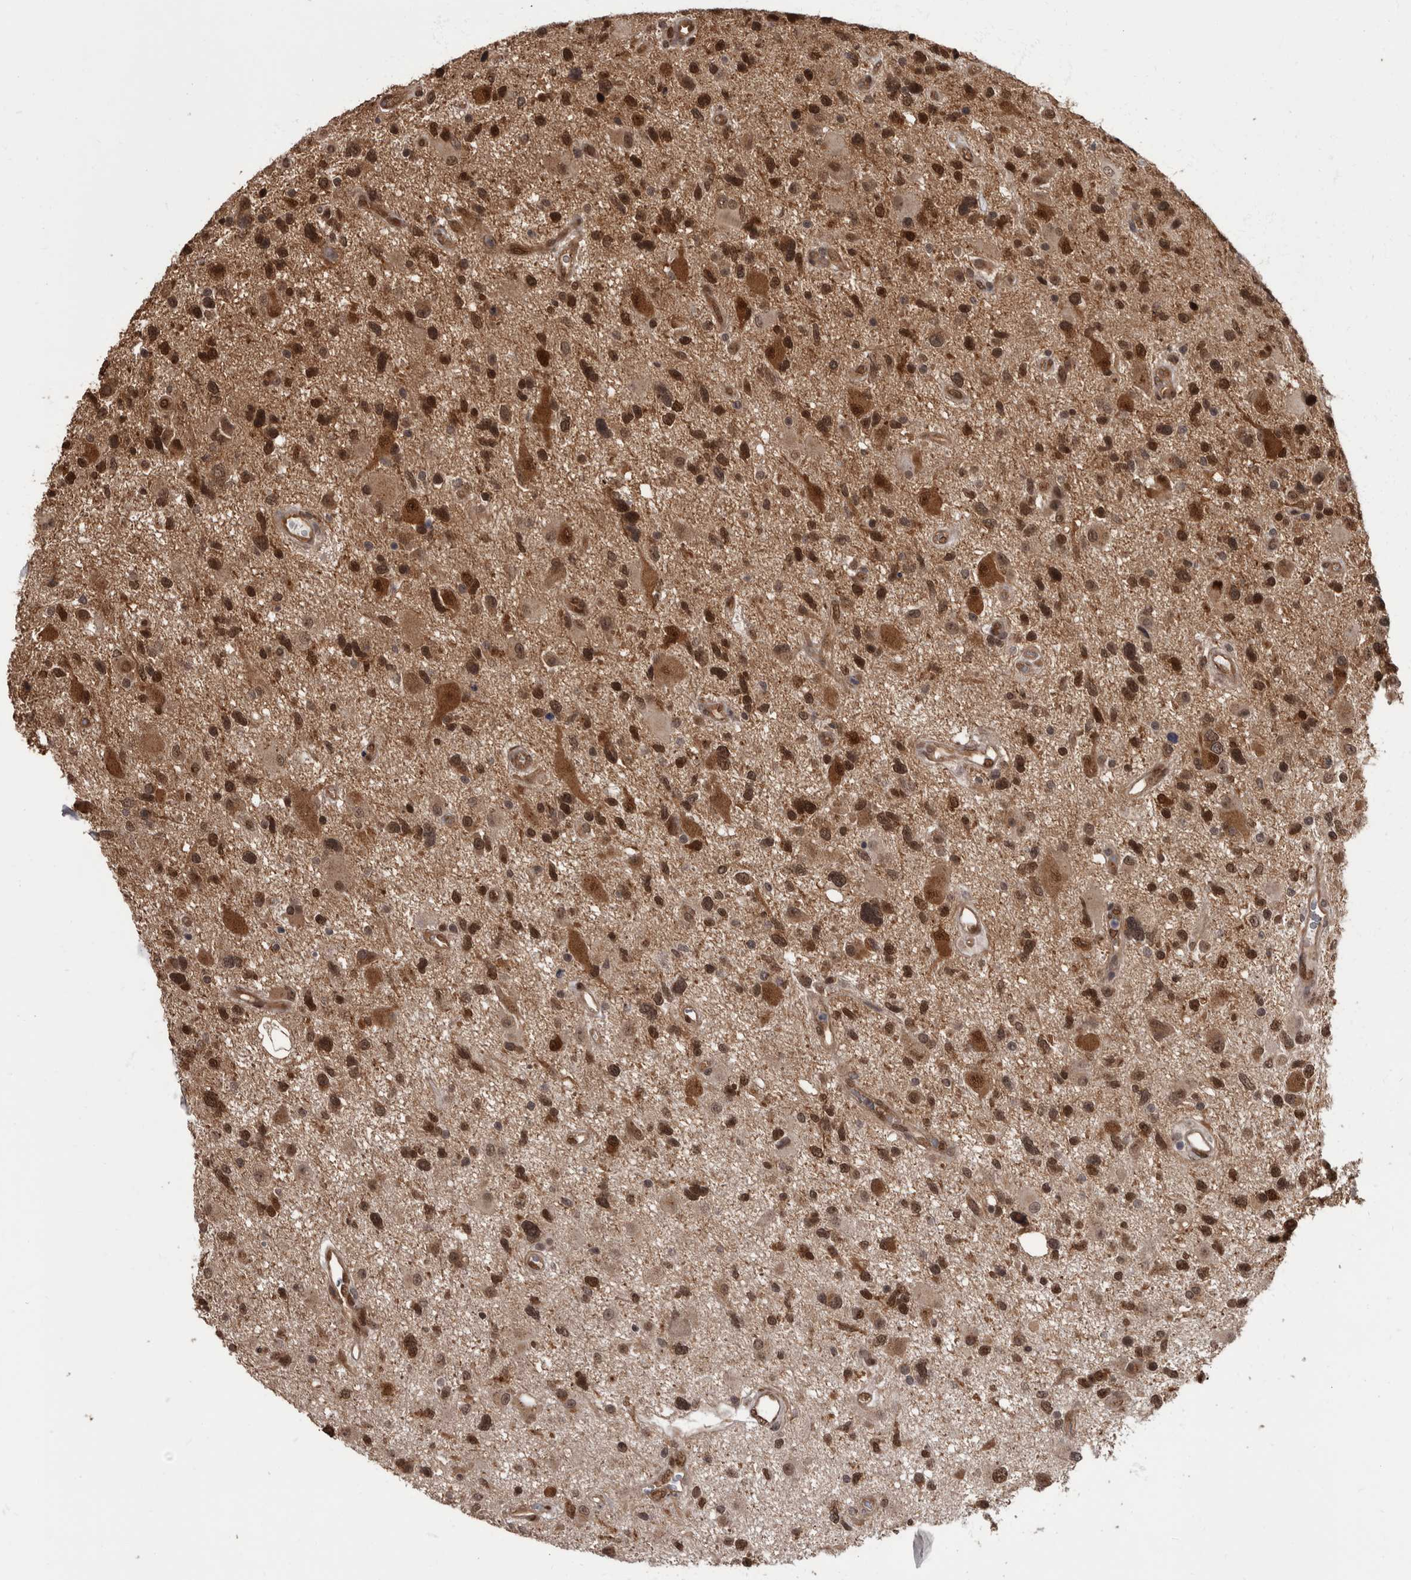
{"staining": {"intensity": "strong", "quantity": ">75%", "location": "cytoplasmic/membranous,nuclear"}, "tissue": "glioma", "cell_type": "Tumor cells", "image_type": "cancer", "snomed": [{"axis": "morphology", "description": "Glioma, malignant, High grade"}, {"axis": "topography", "description": "Brain"}], "caption": "IHC histopathology image of neoplastic tissue: glioma stained using IHC exhibits high levels of strong protein expression localized specifically in the cytoplasmic/membranous and nuclear of tumor cells, appearing as a cytoplasmic/membranous and nuclear brown color.", "gene": "AKT3", "patient": {"sex": "male", "age": 33}}